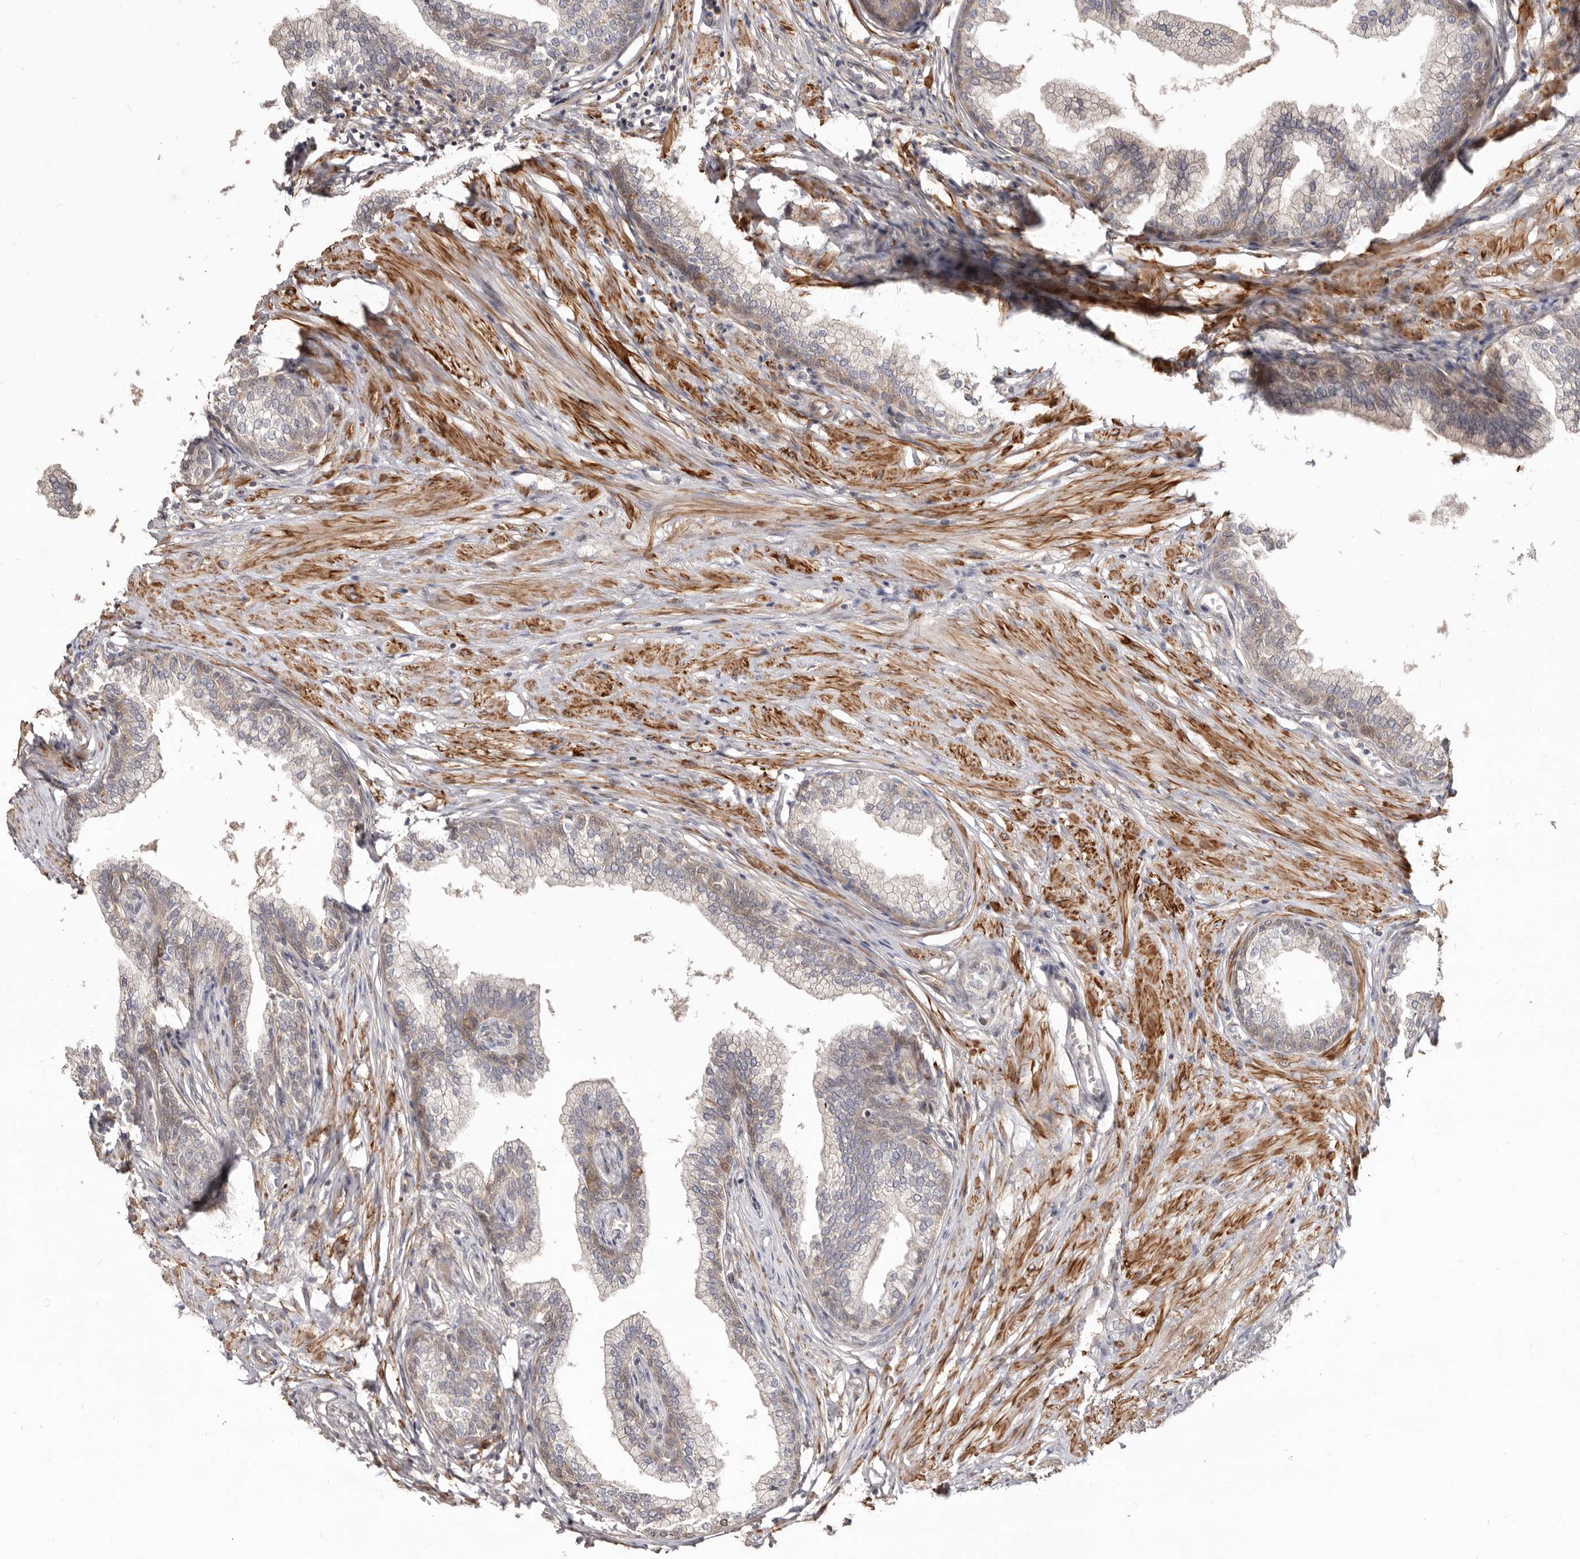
{"staining": {"intensity": "weak", "quantity": "25%-75%", "location": "cytoplasmic/membranous"}, "tissue": "prostate", "cell_type": "Glandular cells", "image_type": "normal", "snomed": [{"axis": "morphology", "description": "Normal tissue, NOS"}, {"axis": "morphology", "description": "Urothelial carcinoma, Low grade"}, {"axis": "topography", "description": "Urinary bladder"}, {"axis": "topography", "description": "Prostate"}], "caption": "A high-resolution image shows immunohistochemistry staining of benign prostate, which reveals weak cytoplasmic/membranous positivity in approximately 25%-75% of glandular cells. (Brightfield microscopy of DAB IHC at high magnification).", "gene": "GPATCH4", "patient": {"sex": "male", "age": 60}}